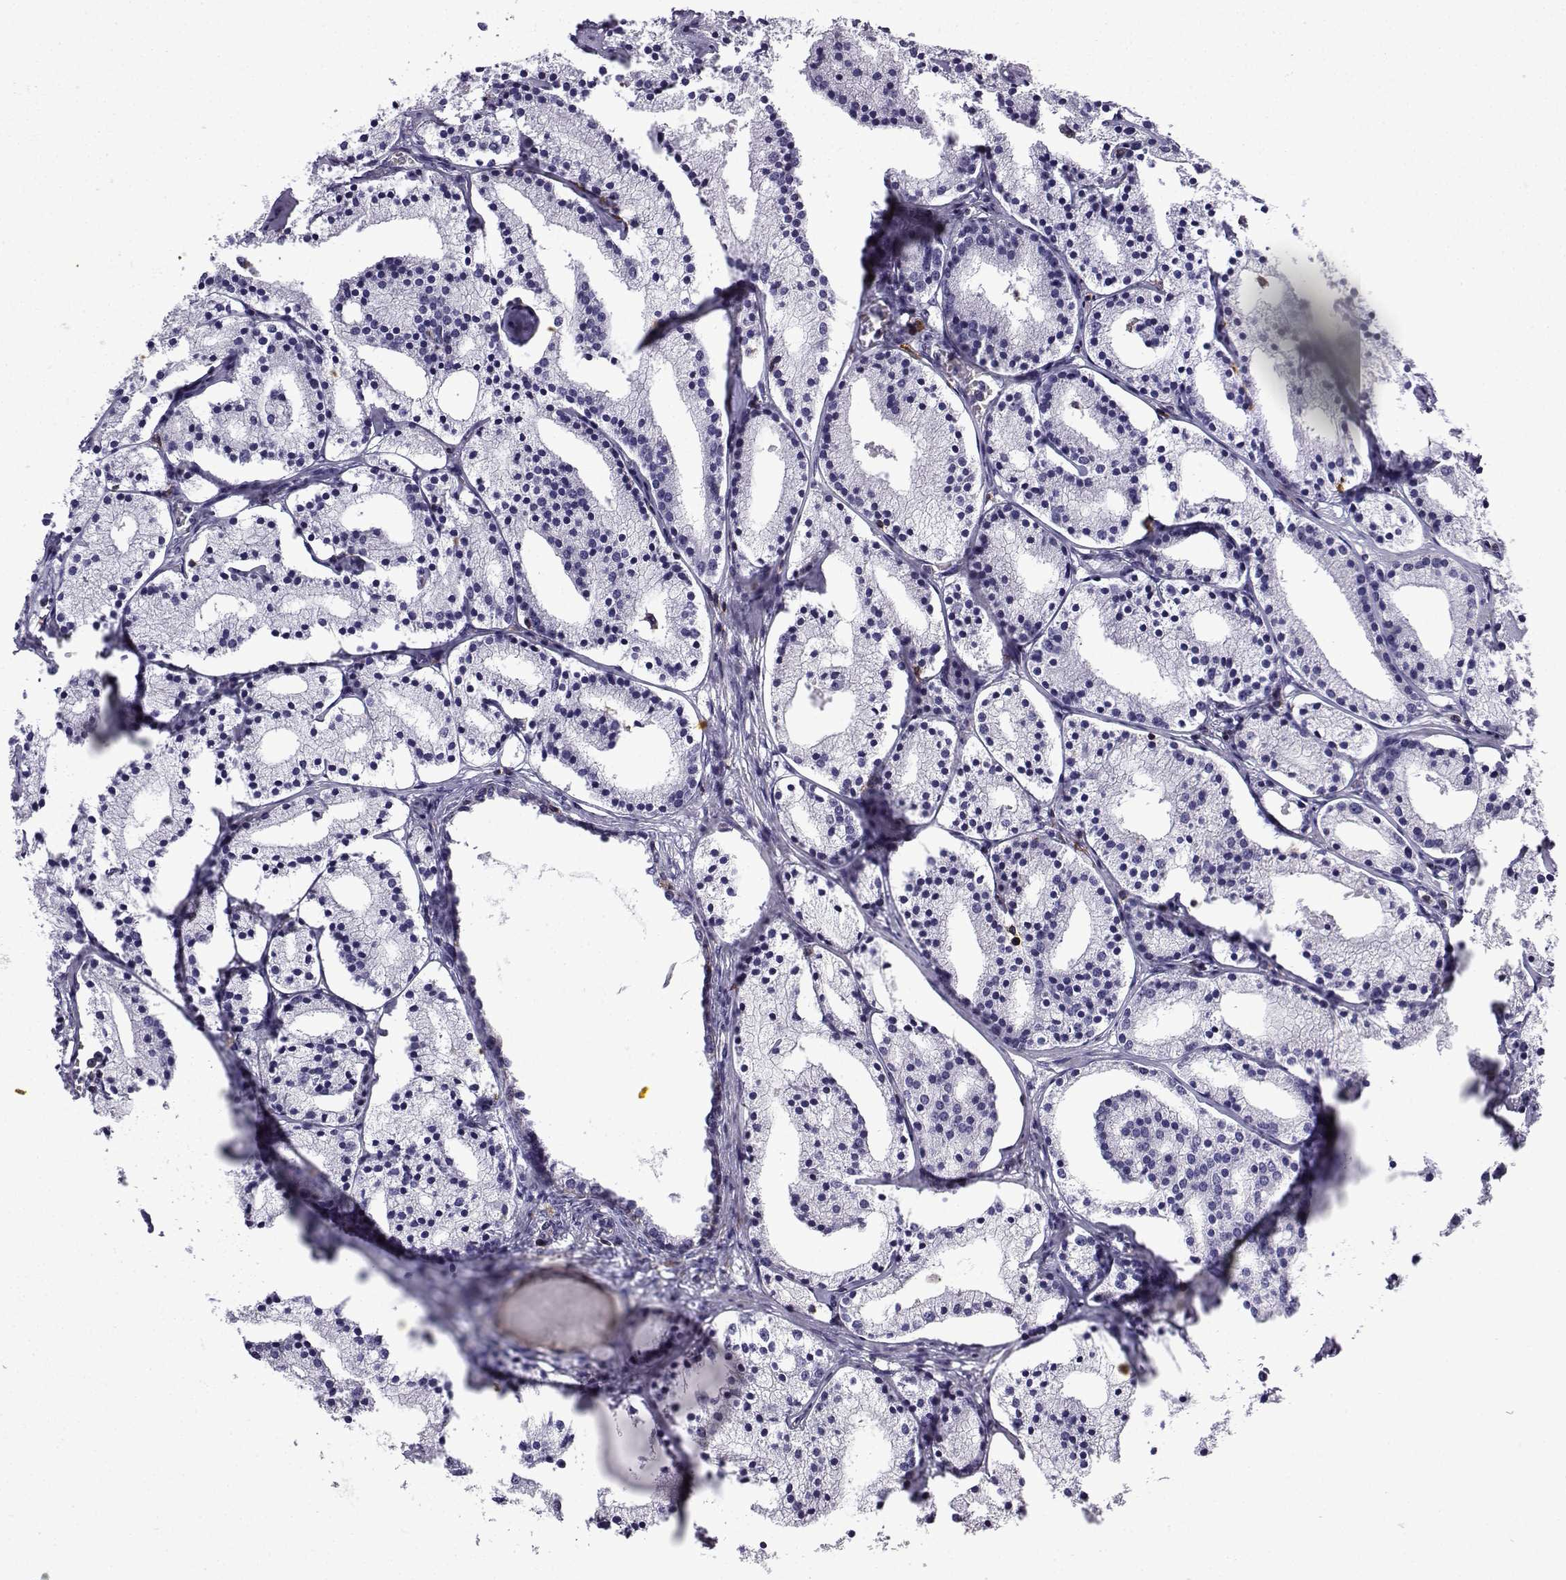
{"staining": {"intensity": "negative", "quantity": "none", "location": "none"}, "tissue": "prostate cancer", "cell_type": "Tumor cells", "image_type": "cancer", "snomed": [{"axis": "morphology", "description": "Adenocarcinoma, NOS"}, {"axis": "topography", "description": "Prostate"}], "caption": "This is an immunohistochemistry histopathology image of adenocarcinoma (prostate). There is no staining in tumor cells.", "gene": "DOCK10", "patient": {"sex": "male", "age": 69}}